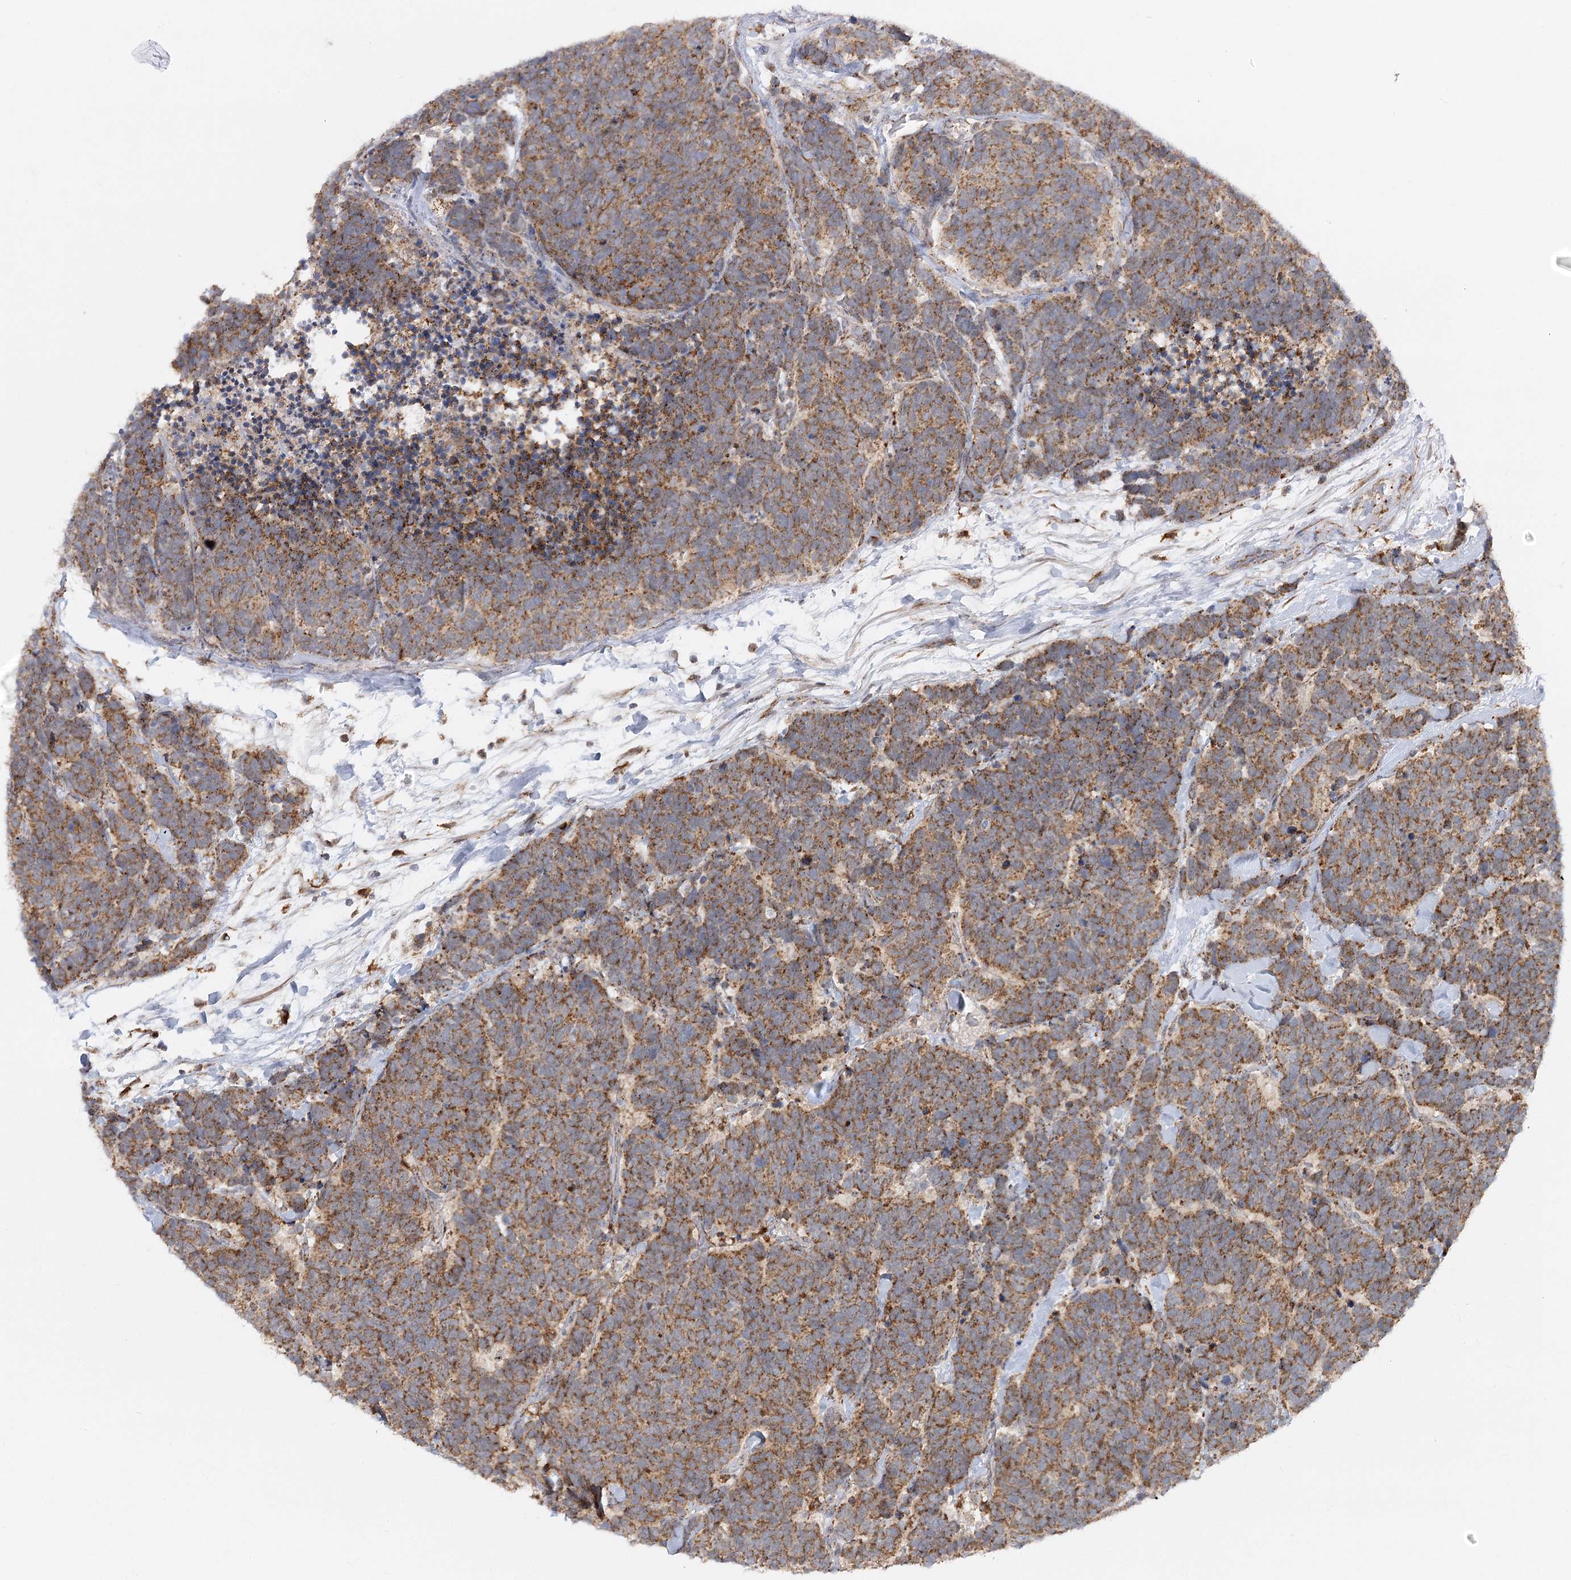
{"staining": {"intensity": "moderate", "quantity": ">75%", "location": "cytoplasmic/membranous"}, "tissue": "carcinoid", "cell_type": "Tumor cells", "image_type": "cancer", "snomed": [{"axis": "morphology", "description": "Carcinoma, NOS"}, {"axis": "morphology", "description": "Carcinoid, malignant, NOS"}, {"axis": "topography", "description": "Urinary bladder"}], "caption": "Carcinoid (malignant) stained with a protein marker demonstrates moderate staining in tumor cells.", "gene": "TAS1R1", "patient": {"sex": "male", "age": 57}}